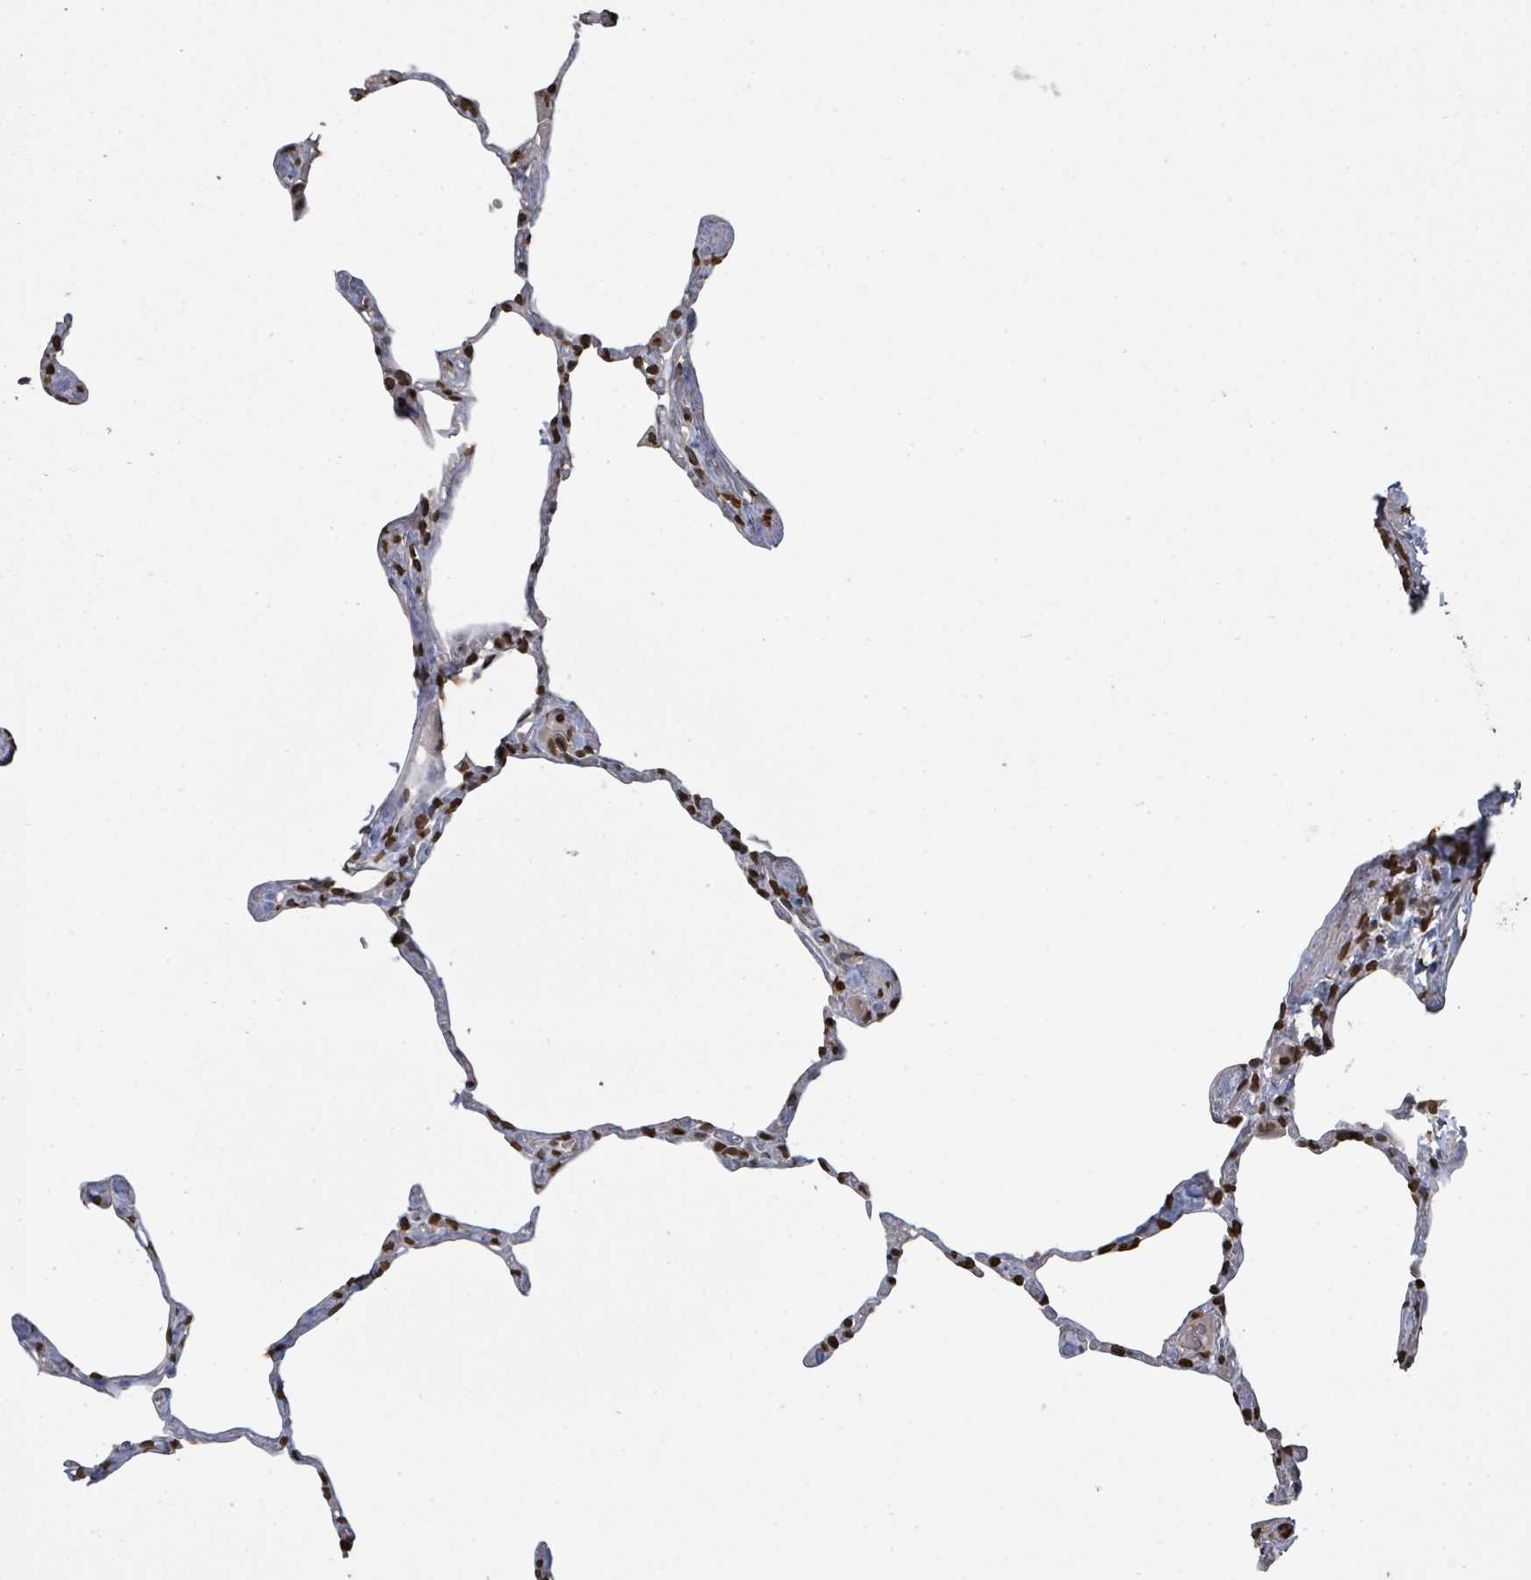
{"staining": {"intensity": "strong", "quantity": "25%-75%", "location": "nuclear"}, "tissue": "lung", "cell_type": "Alveolar cells", "image_type": "normal", "snomed": [{"axis": "morphology", "description": "Normal tissue, NOS"}, {"axis": "topography", "description": "Lung"}], "caption": "Immunohistochemistry (IHC) micrograph of benign human lung stained for a protein (brown), which reveals high levels of strong nuclear expression in approximately 25%-75% of alveolar cells.", "gene": "MRPS12", "patient": {"sex": "male", "age": 65}}